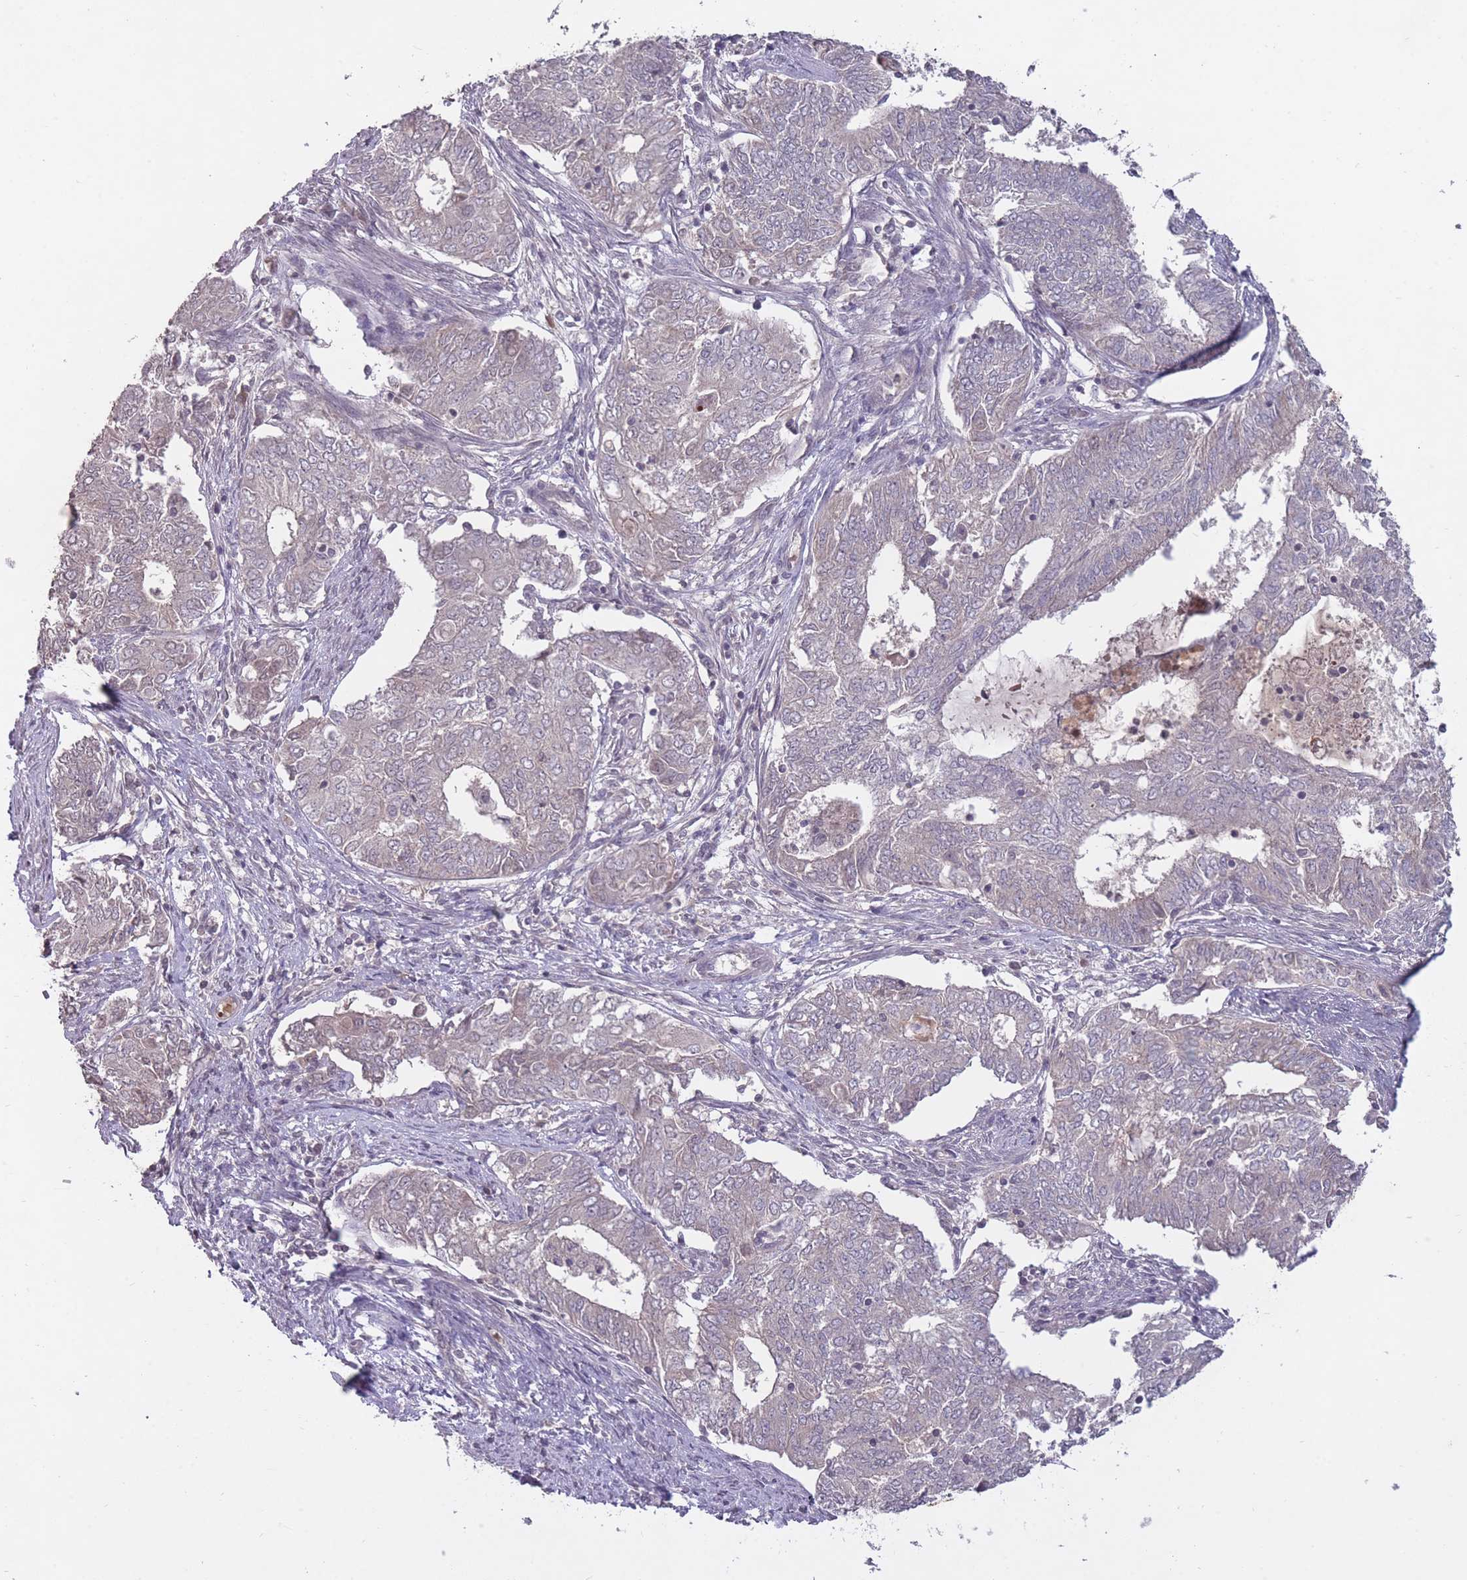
{"staining": {"intensity": "negative", "quantity": "none", "location": "none"}, "tissue": "endometrial cancer", "cell_type": "Tumor cells", "image_type": "cancer", "snomed": [{"axis": "morphology", "description": "Adenocarcinoma, NOS"}, {"axis": "topography", "description": "Endometrium"}], "caption": "Tumor cells are negative for protein expression in human endometrial cancer (adenocarcinoma).", "gene": "ADCYAP1R1", "patient": {"sex": "female", "age": 62}}